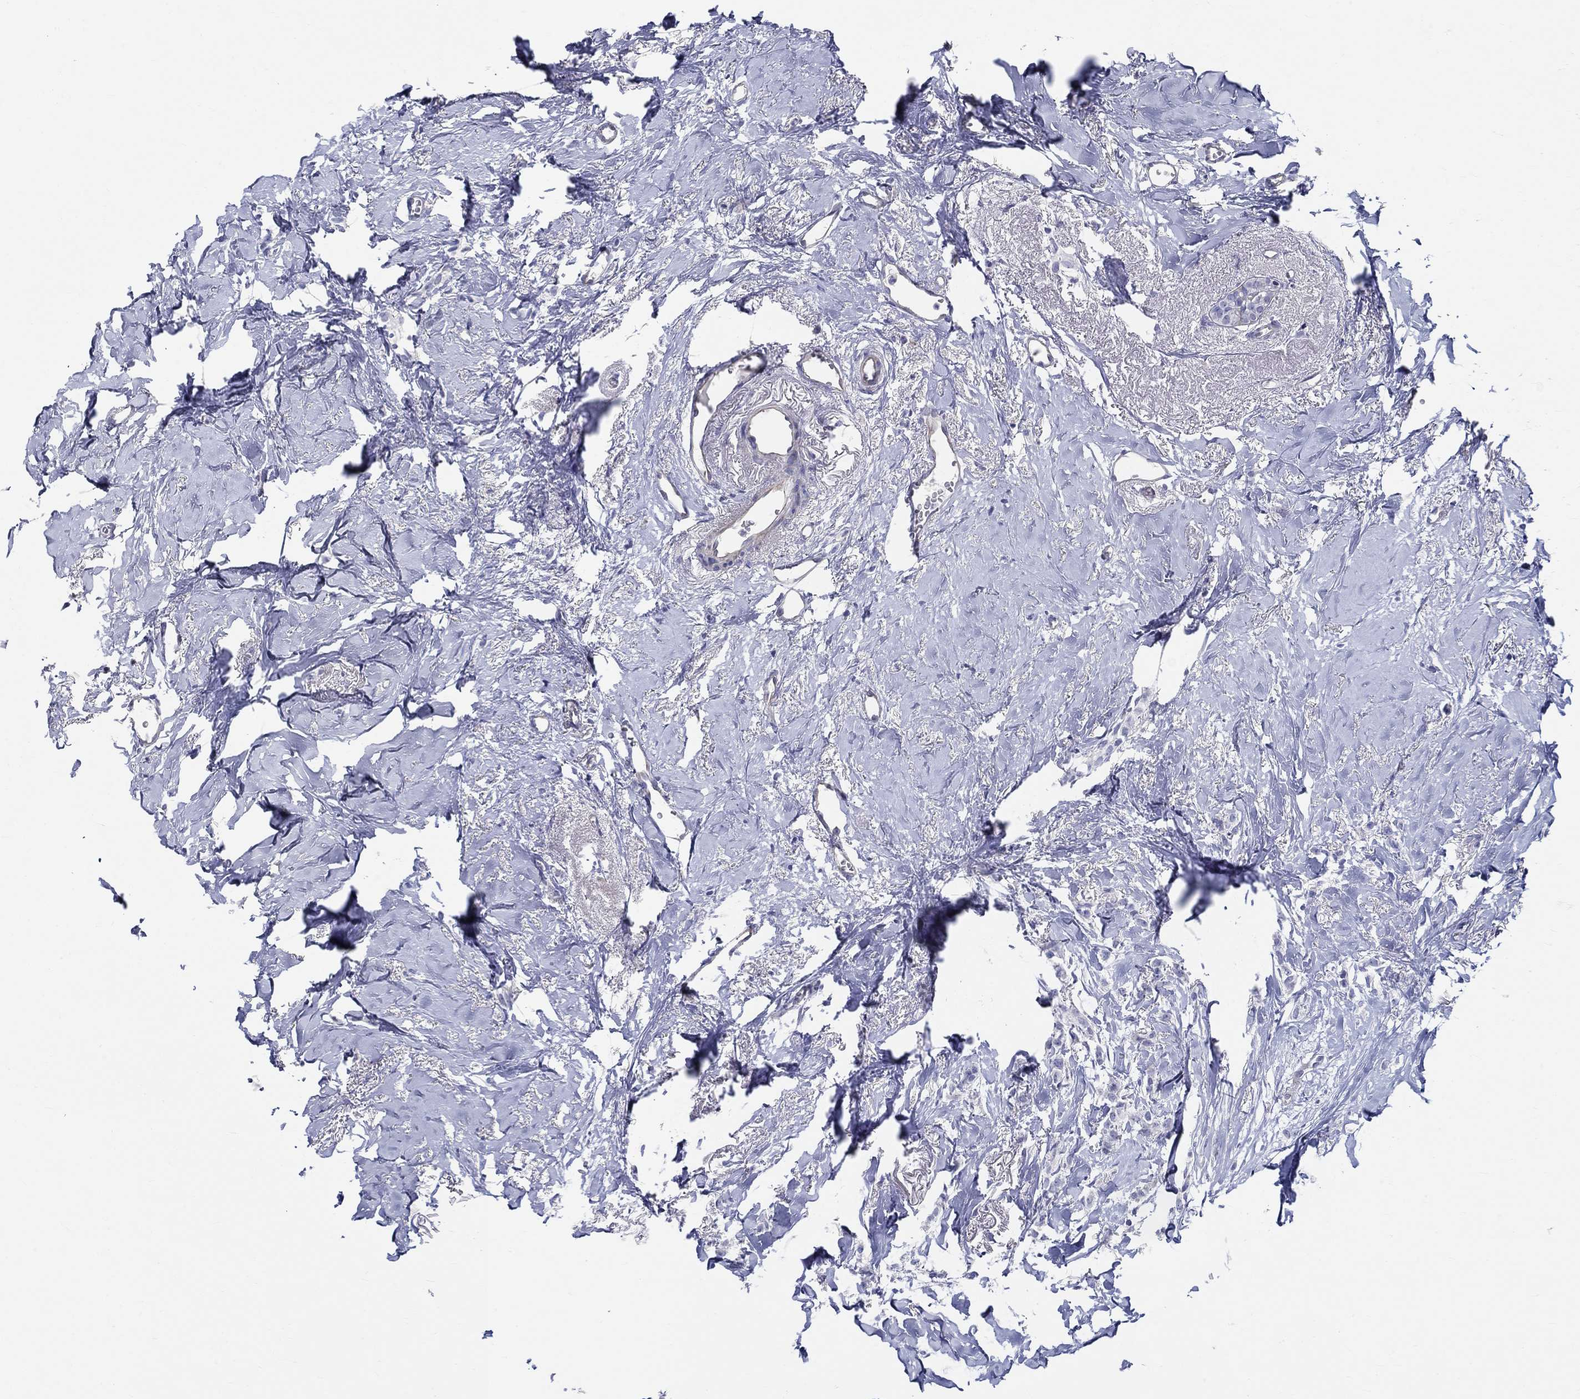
{"staining": {"intensity": "negative", "quantity": "none", "location": "none"}, "tissue": "breast cancer", "cell_type": "Tumor cells", "image_type": "cancer", "snomed": [{"axis": "morphology", "description": "Duct carcinoma"}, {"axis": "topography", "description": "Breast"}], "caption": "Tumor cells show no significant expression in invasive ductal carcinoma (breast).", "gene": "CRYGS", "patient": {"sex": "female", "age": 85}}